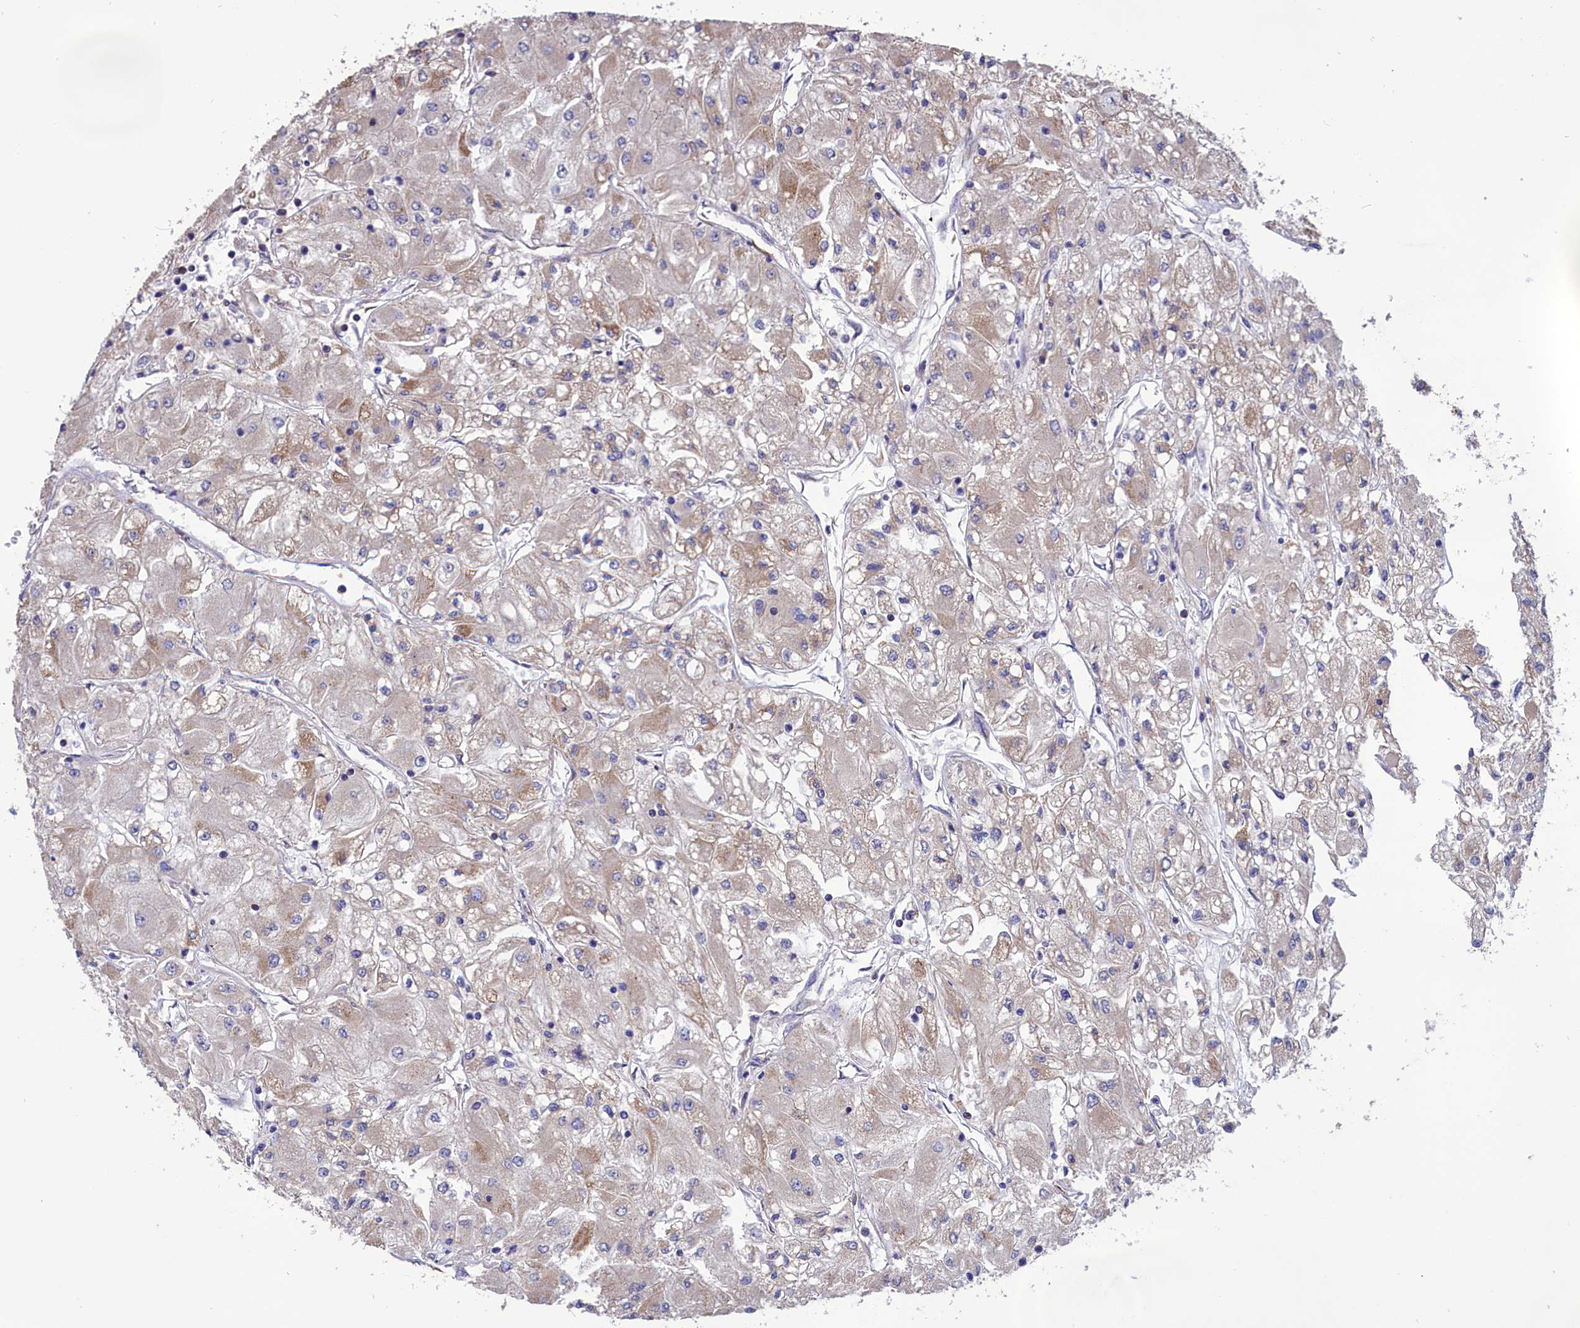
{"staining": {"intensity": "weak", "quantity": "25%-75%", "location": "cytoplasmic/membranous"}, "tissue": "renal cancer", "cell_type": "Tumor cells", "image_type": "cancer", "snomed": [{"axis": "morphology", "description": "Adenocarcinoma, NOS"}, {"axis": "topography", "description": "Kidney"}], "caption": "Immunohistochemical staining of renal cancer demonstrates weak cytoplasmic/membranous protein staining in about 25%-75% of tumor cells.", "gene": "AMDHD2", "patient": {"sex": "male", "age": 80}}